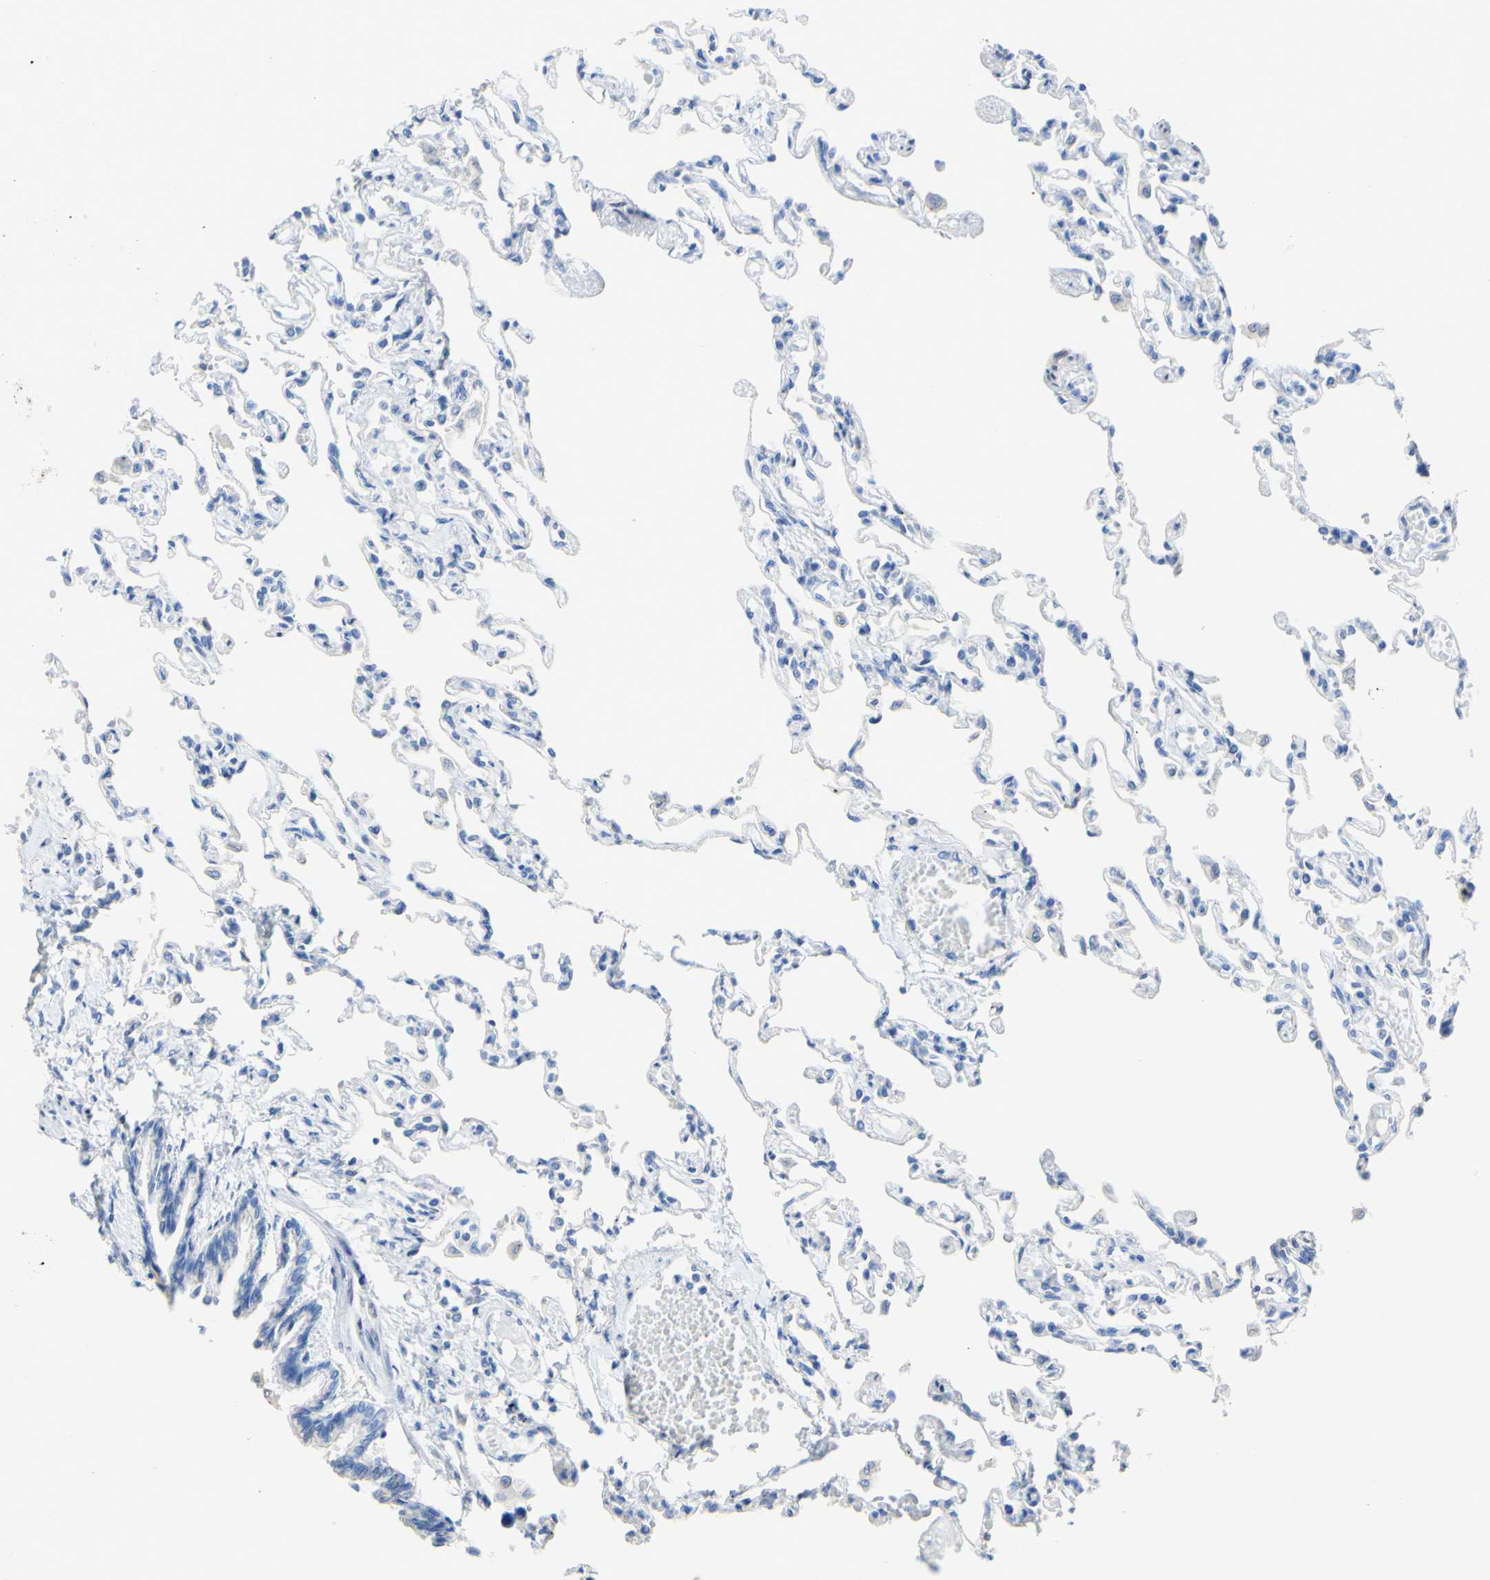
{"staining": {"intensity": "negative", "quantity": "none", "location": "none"}, "tissue": "lung", "cell_type": "Alveolar cells", "image_type": "normal", "snomed": [{"axis": "morphology", "description": "Normal tissue, NOS"}, {"axis": "topography", "description": "Lung"}], "caption": "A micrograph of lung stained for a protein demonstrates no brown staining in alveolar cells.", "gene": "DSC2", "patient": {"sex": "male", "age": 21}}